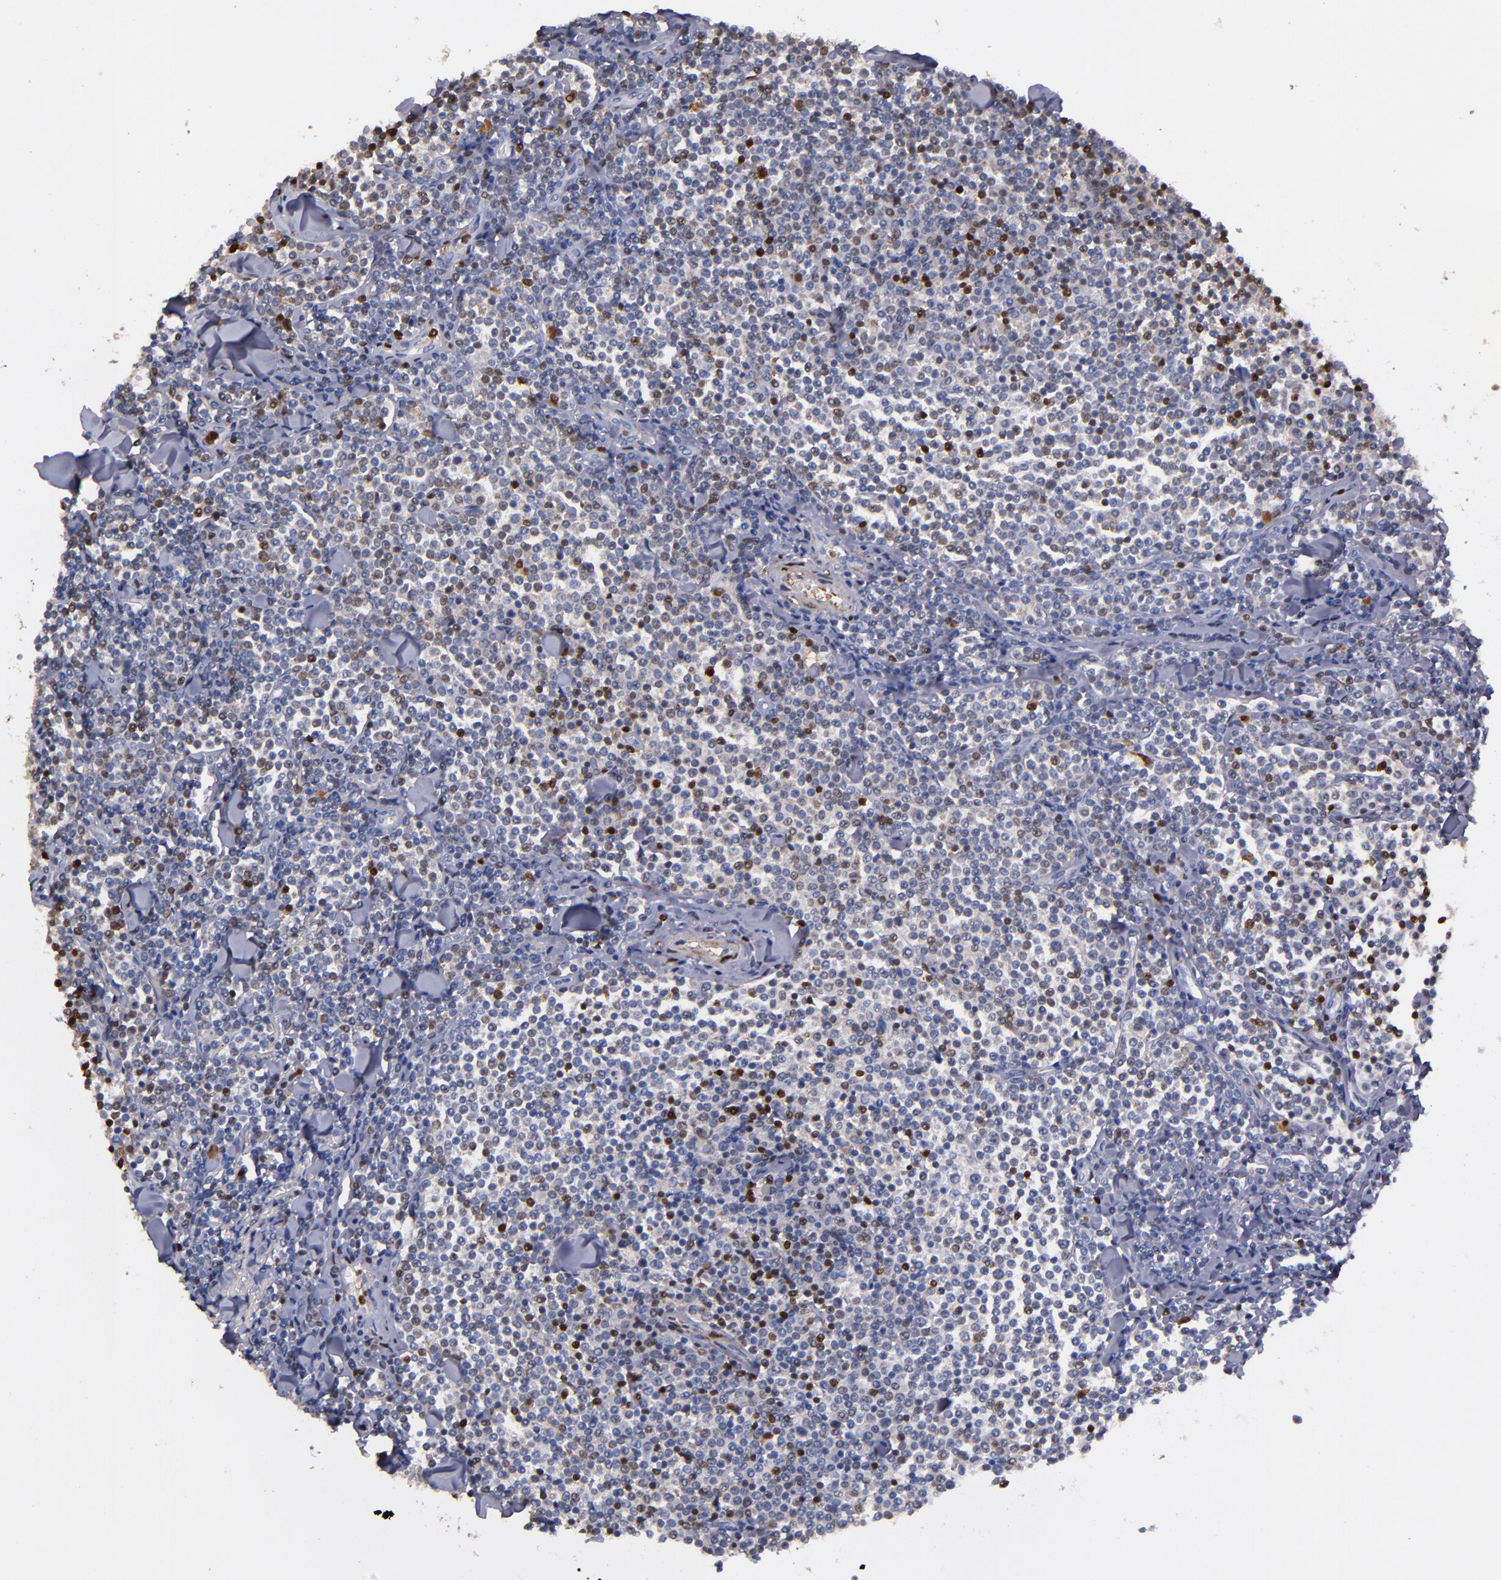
{"staining": {"intensity": "weak", "quantity": "<25%", "location": "cytoplasmic/membranous,nuclear"}, "tissue": "lymphoma", "cell_type": "Tumor cells", "image_type": "cancer", "snomed": [{"axis": "morphology", "description": "Malignant lymphoma, non-Hodgkin's type, Low grade"}, {"axis": "topography", "description": "Soft tissue"}], "caption": "DAB (3,3'-diaminobenzidine) immunohistochemical staining of lymphoma exhibits no significant expression in tumor cells.", "gene": "S100A4", "patient": {"sex": "male", "age": 92}}